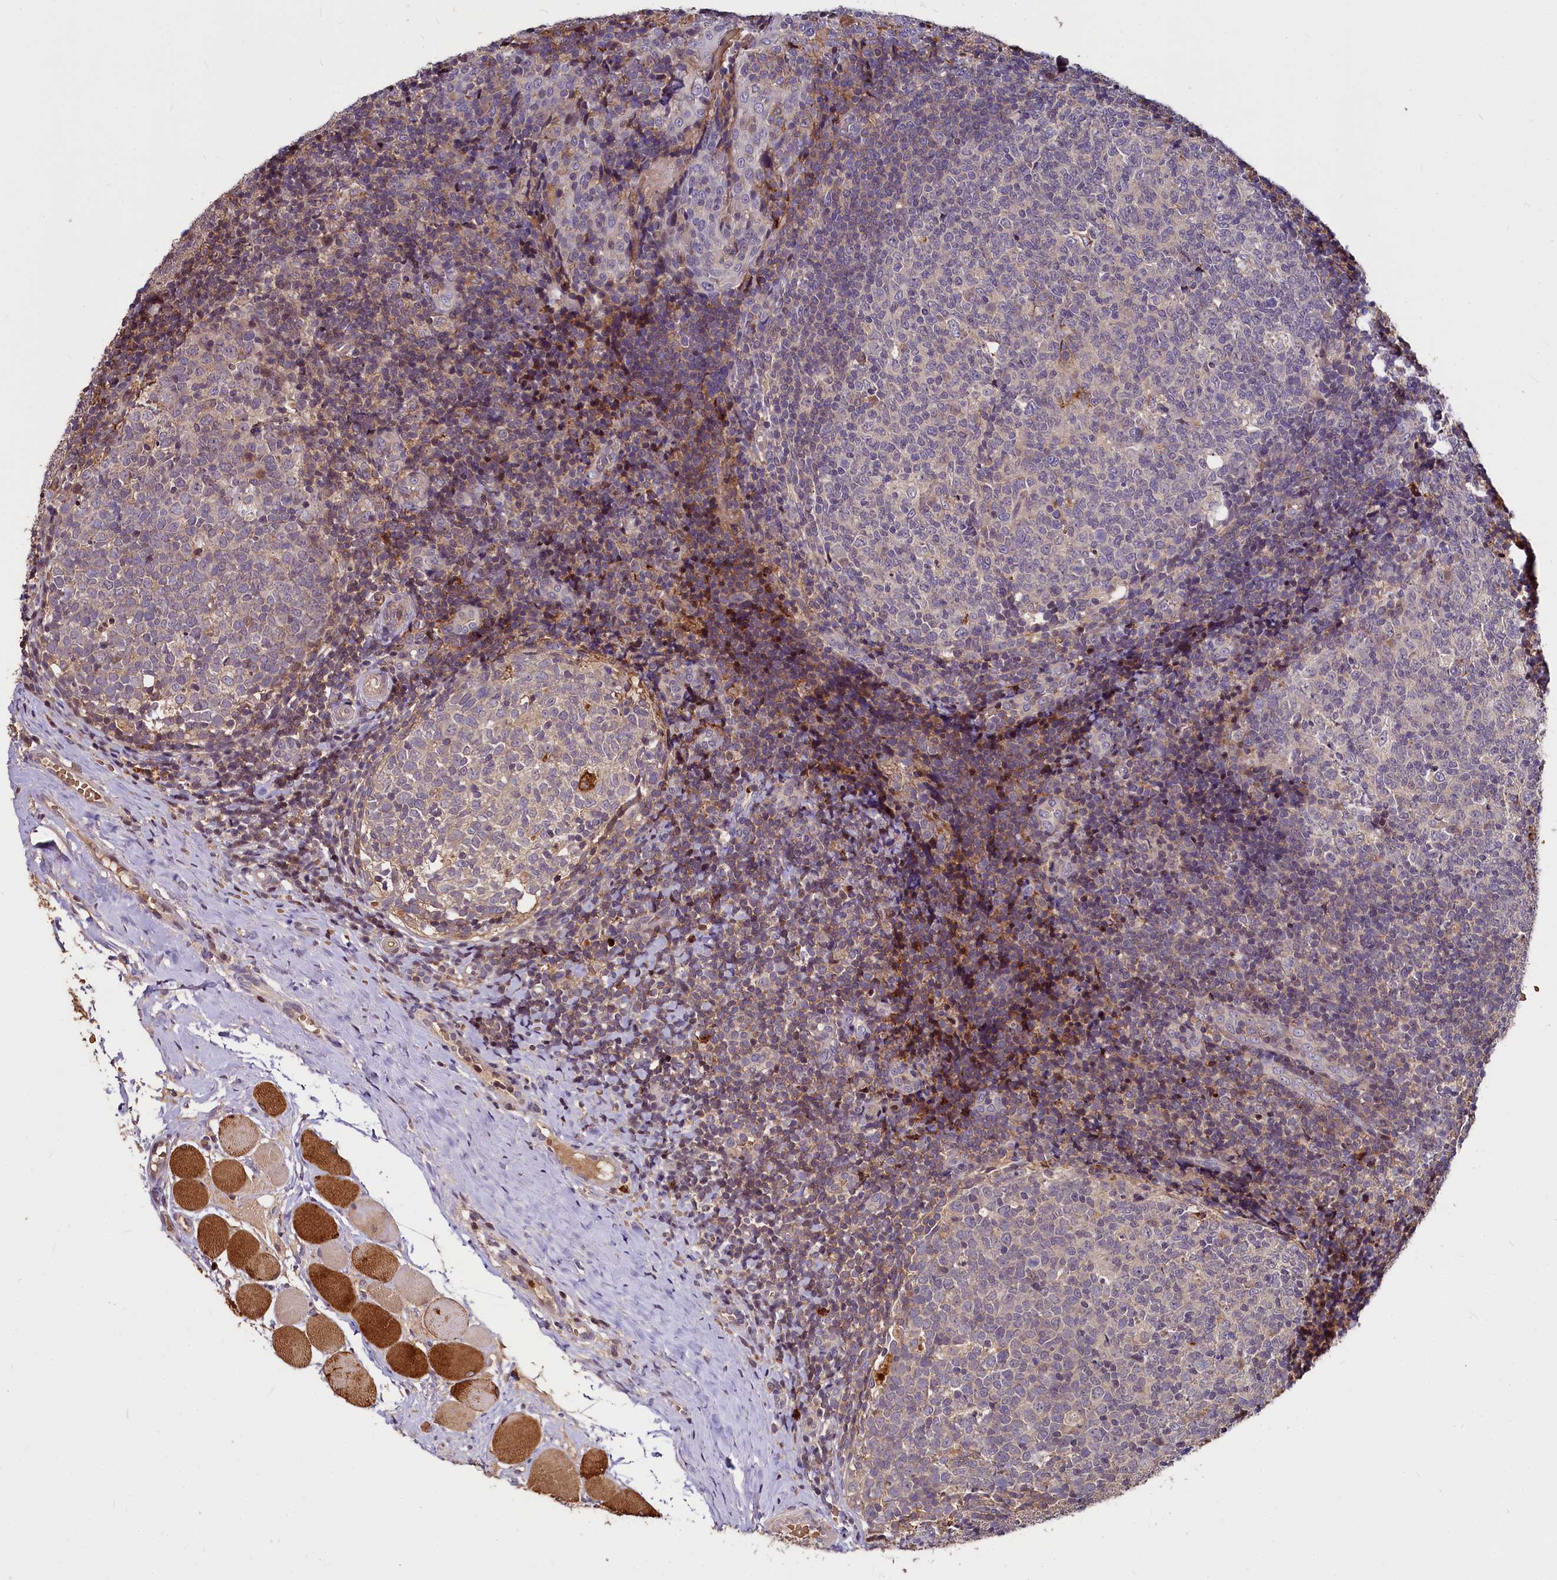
{"staining": {"intensity": "negative", "quantity": "none", "location": "none"}, "tissue": "tonsil", "cell_type": "Germinal center cells", "image_type": "normal", "snomed": [{"axis": "morphology", "description": "Normal tissue, NOS"}, {"axis": "topography", "description": "Tonsil"}], "caption": "Germinal center cells are negative for brown protein staining in unremarkable tonsil. (DAB (3,3'-diaminobenzidine) immunohistochemistry (IHC) visualized using brightfield microscopy, high magnification).", "gene": "ATG101", "patient": {"sex": "female", "age": 19}}